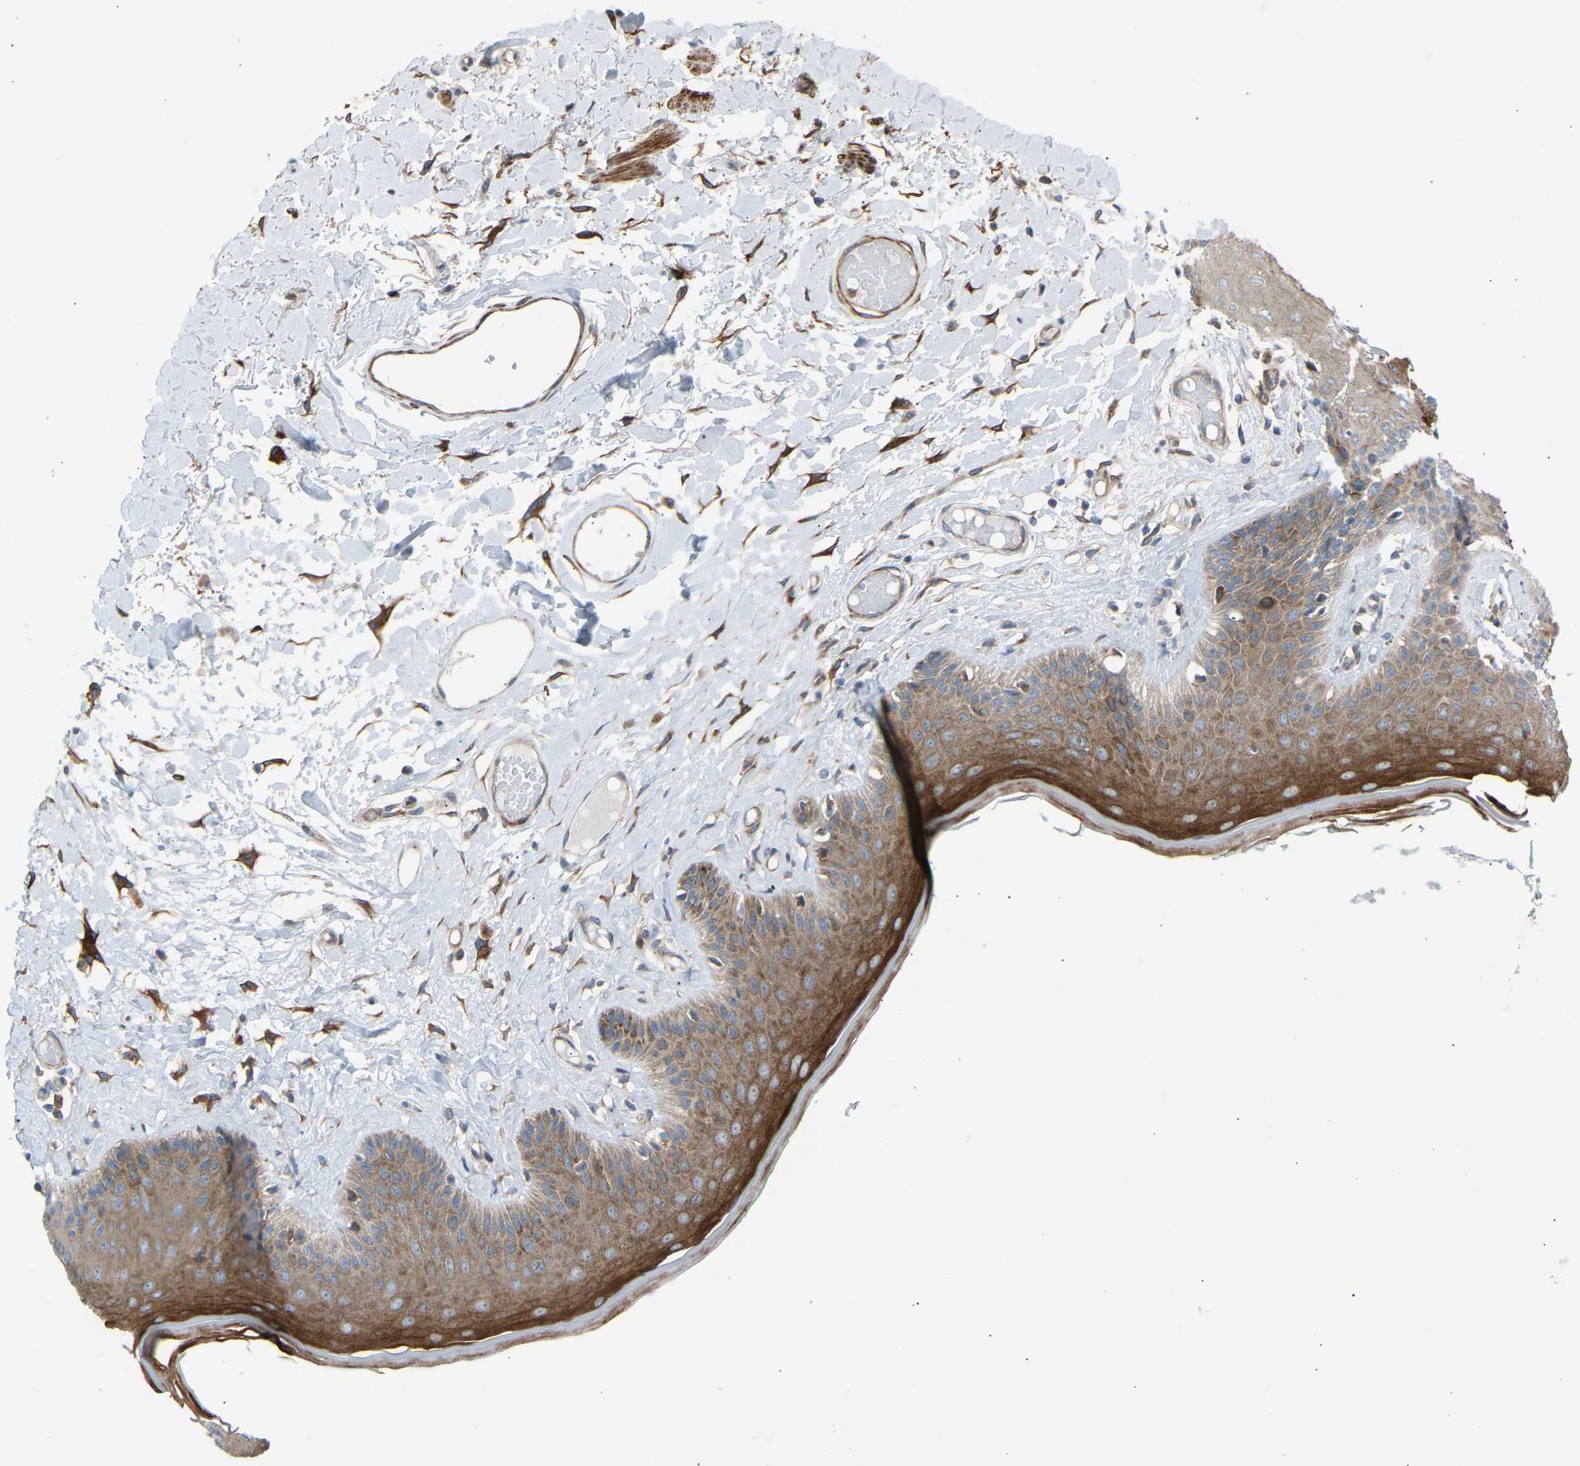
{"staining": {"intensity": "strong", "quantity": ">75%", "location": "cytoplasmic/membranous"}, "tissue": "skin", "cell_type": "Epidermal cells", "image_type": "normal", "snomed": [{"axis": "morphology", "description": "Normal tissue, NOS"}, {"axis": "topography", "description": "Vulva"}], "caption": "Strong cytoplasmic/membranous protein staining is identified in approximately >75% of epidermal cells in skin.", "gene": "VPS41", "patient": {"sex": "female", "age": 73}}